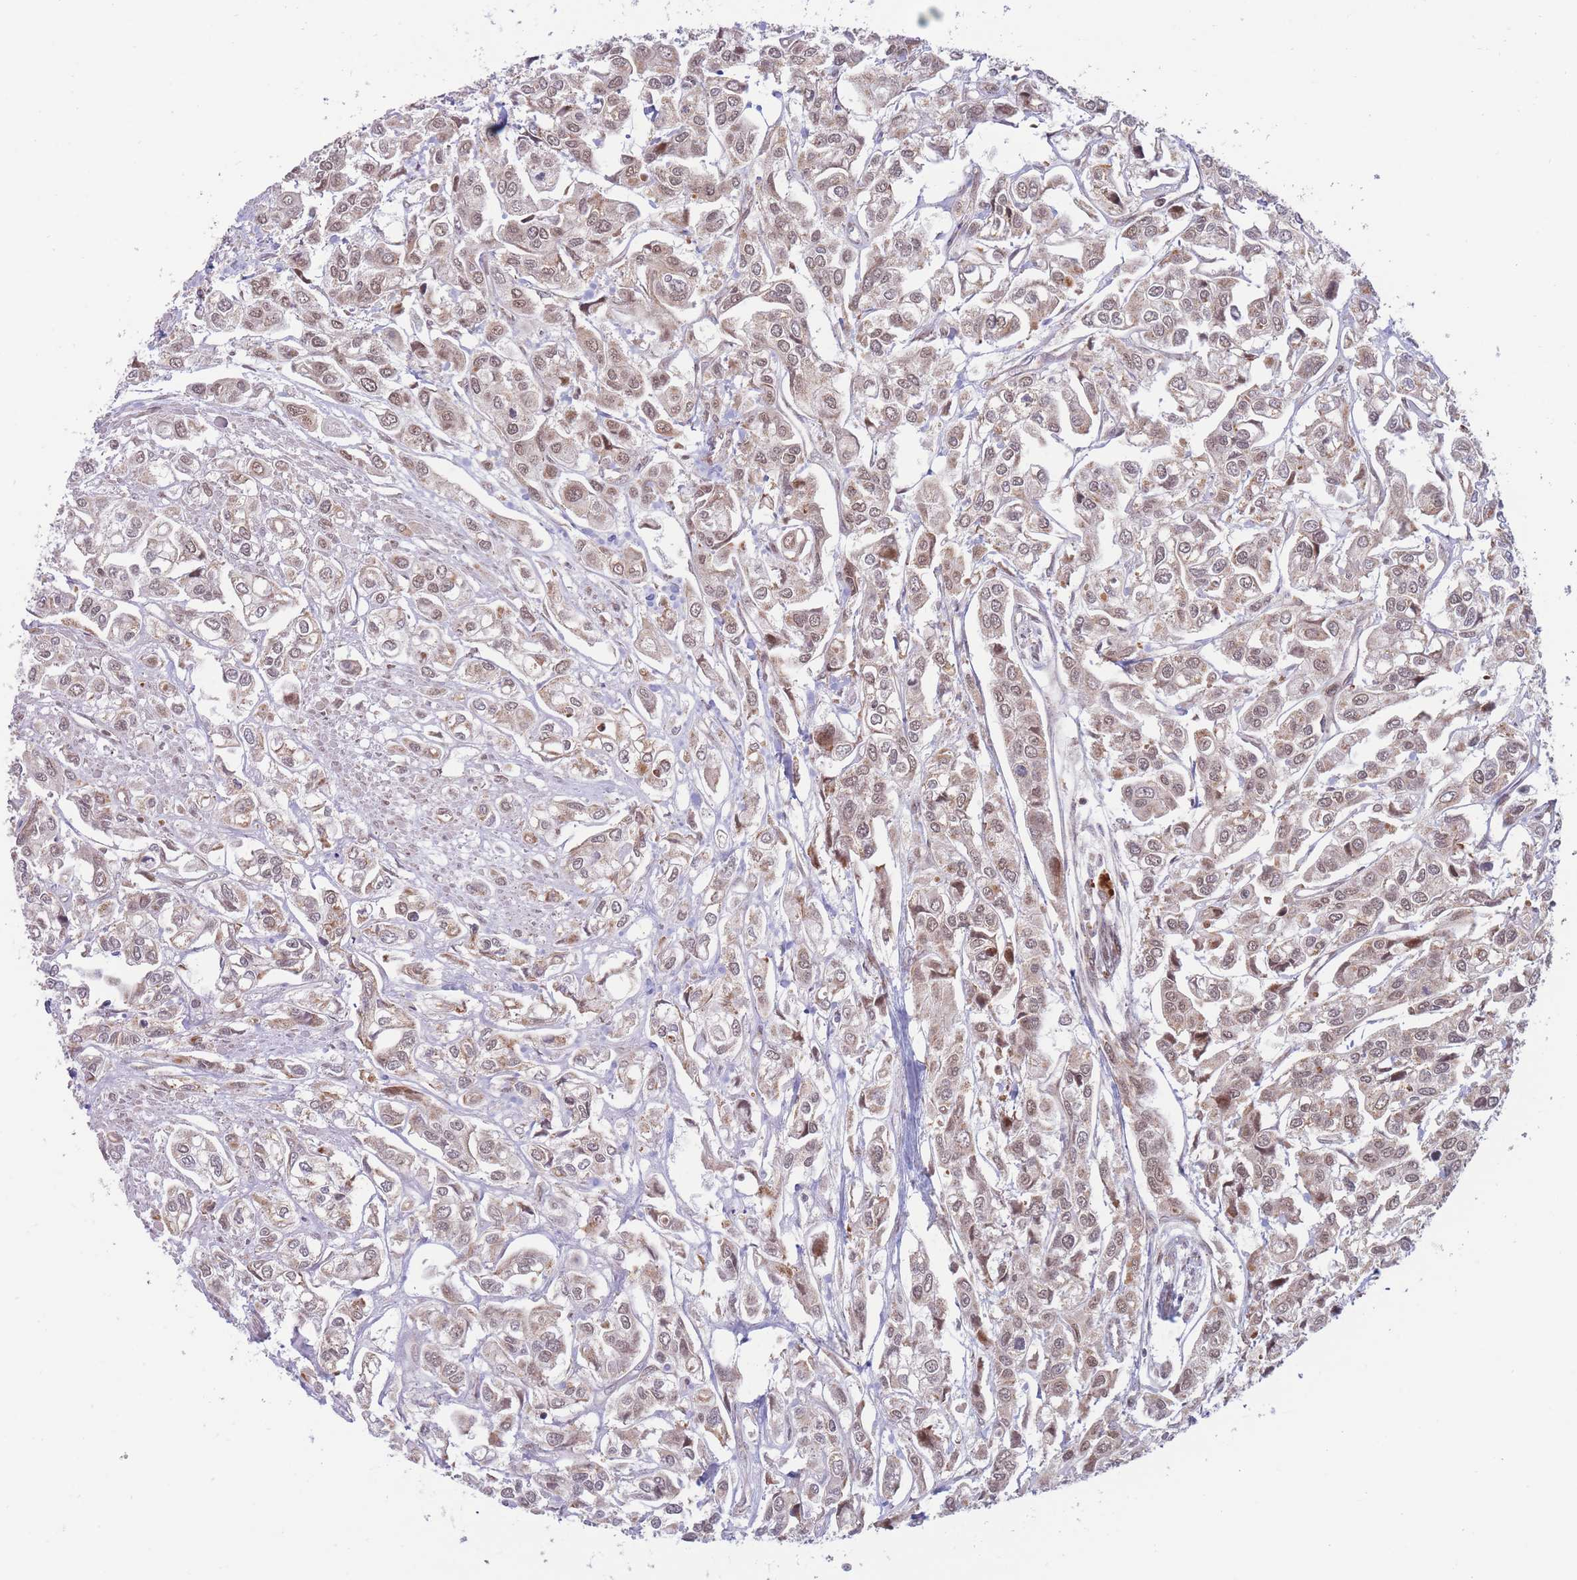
{"staining": {"intensity": "moderate", "quantity": ">75%", "location": "nuclear"}, "tissue": "urothelial cancer", "cell_type": "Tumor cells", "image_type": "cancer", "snomed": [{"axis": "morphology", "description": "Urothelial carcinoma, High grade"}, {"axis": "topography", "description": "Urinary bladder"}], "caption": "Protein expression analysis of urothelial cancer exhibits moderate nuclear staining in about >75% of tumor cells.", "gene": "BOD1L1", "patient": {"sex": "male", "age": 67}}